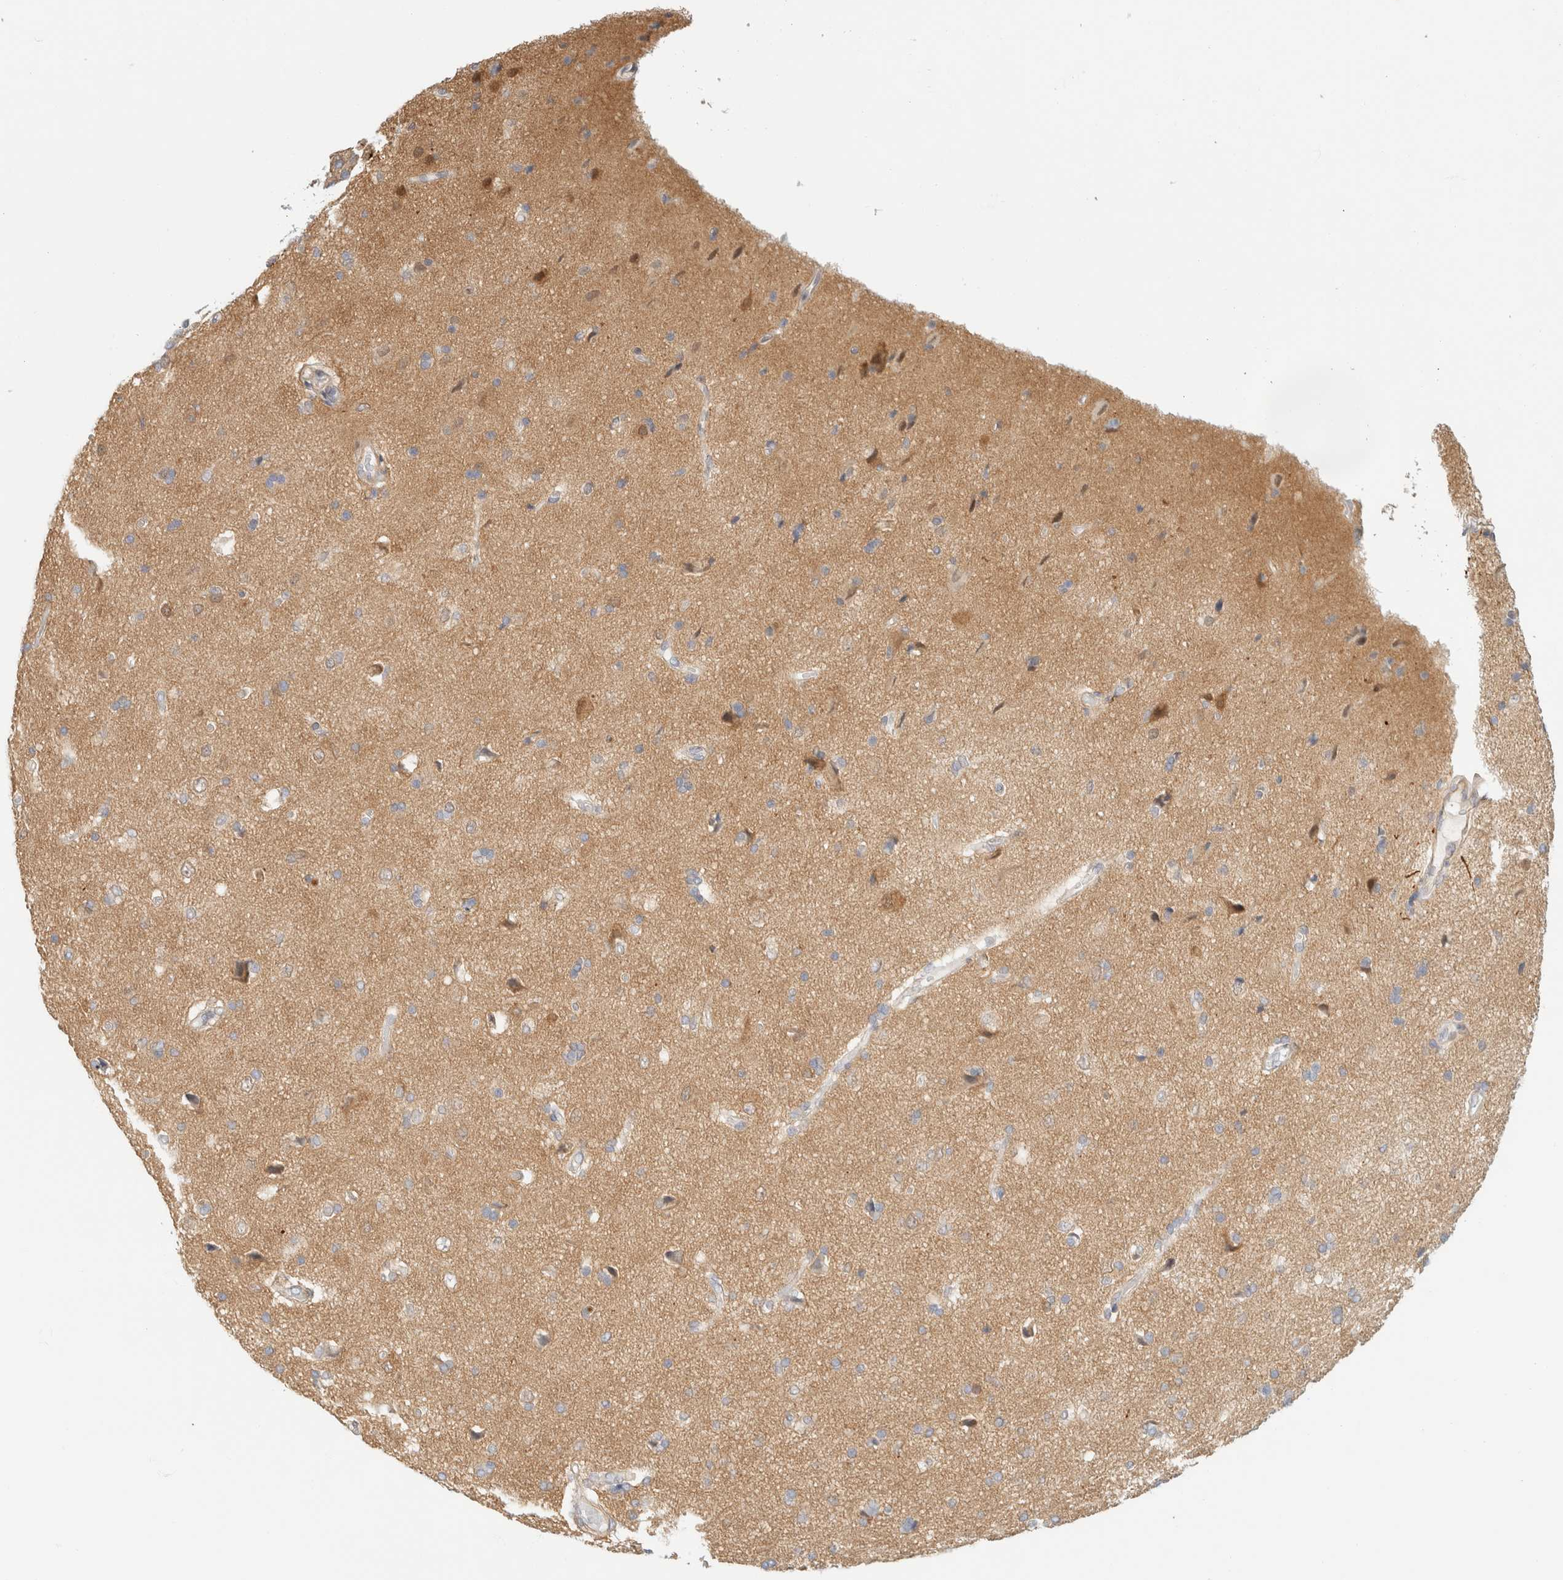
{"staining": {"intensity": "weak", "quantity": "<25%", "location": "cytoplasmic/membranous"}, "tissue": "glioma", "cell_type": "Tumor cells", "image_type": "cancer", "snomed": [{"axis": "morphology", "description": "Glioma, malignant, High grade"}, {"axis": "topography", "description": "Brain"}], "caption": "High magnification brightfield microscopy of glioma stained with DAB (3,3'-diaminobenzidine) (brown) and counterstained with hematoxylin (blue): tumor cells show no significant expression. (Stains: DAB (3,3'-diaminobenzidine) immunohistochemistry with hematoxylin counter stain, Microscopy: brightfield microscopy at high magnification).", "gene": "GPI", "patient": {"sex": "male", "age": 72}}